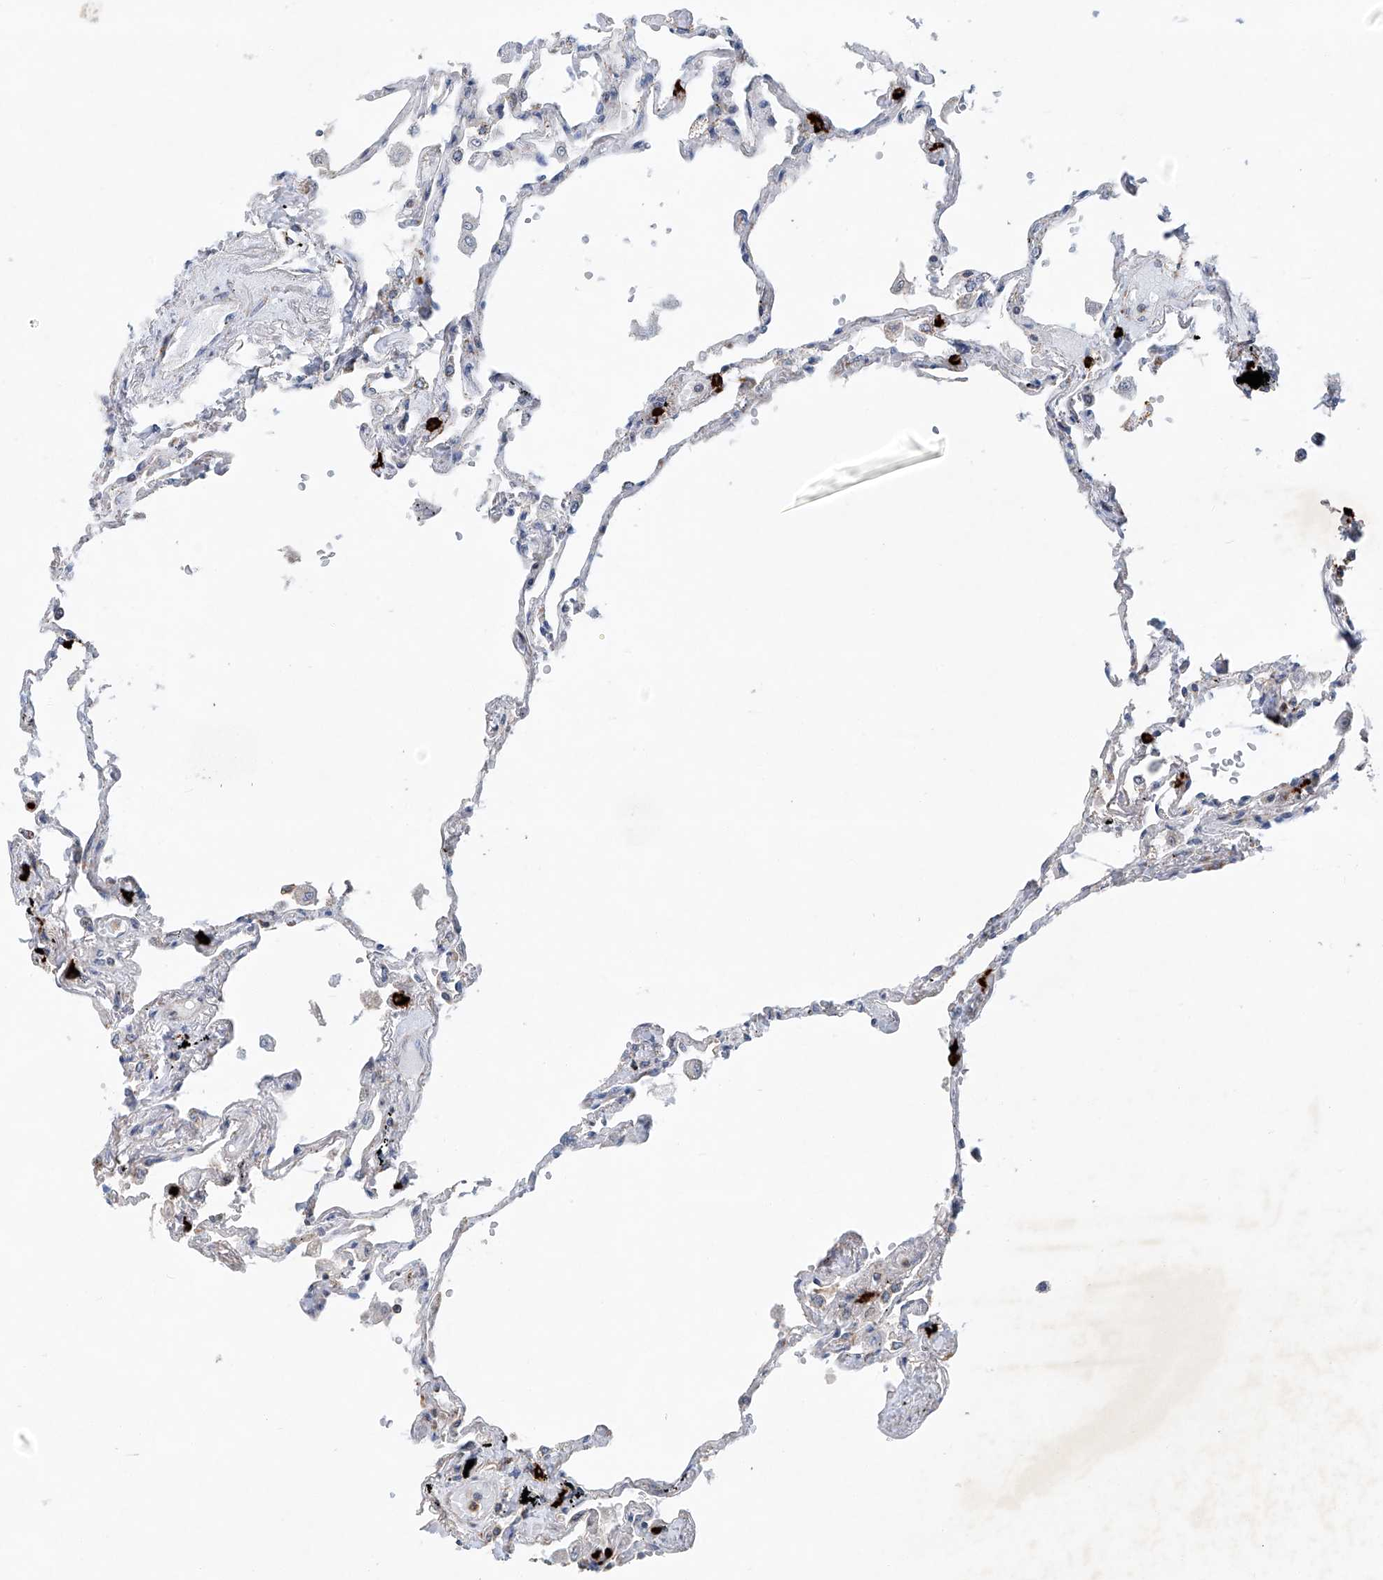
{"staining": {"intensity": "negative", "quantity": "none", "location": "none"}, "tissue": "lung", "cell_type": "Alveolar cells", "image_type": "normal", "snomed": [{"axis": "morphology", "description": "Normal tissue, NOS"}, {"axis": "topography", "description": "Lung"}], "caption": "This is a image of immunohistochemistry (IHC) staining of unremarkable lung, which shows no positivity in alveolar cells. (DAB (3,3'-diaminobenzidine) immunohistochemistry, high magnification).", "gene": "KLF15", "patient": {"sex": "female", "age": 67}}